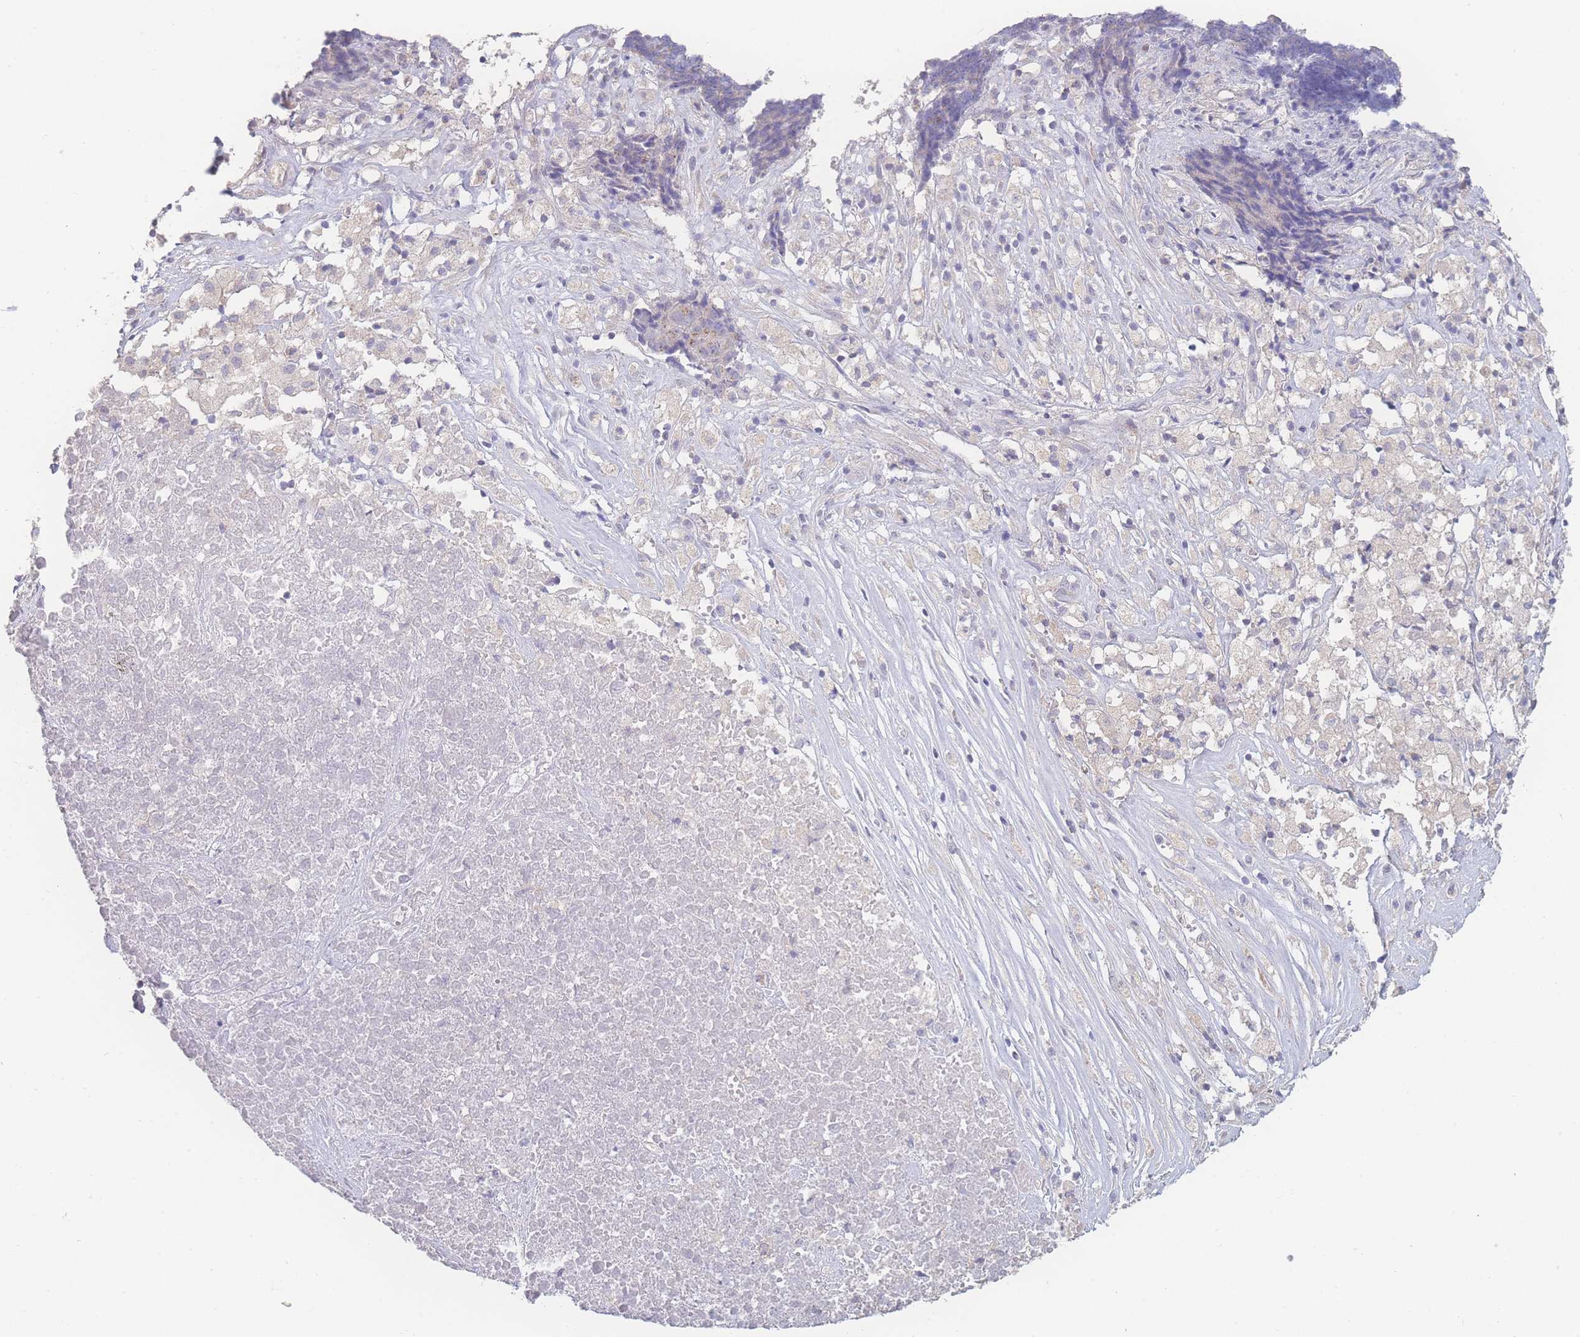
{"staining": {"intensity": "negative", "quantity": "none", "location": "none"}, "tissue": "ovarian cancer", "cell_type": "Tumor cells", "image_type": "cancer", "snomed": [{"axis": "morphology", "description": "Carcinoma, endometroid"}, {"axis": "topography", "description": "Ovary"}], "caption": "An image of ovarian endometroid carcinoma stained for a protein demonstrates no brown staining in tumor cells.", "gene": "GIPR", "patient": {"sex": "female", "age": 42}}